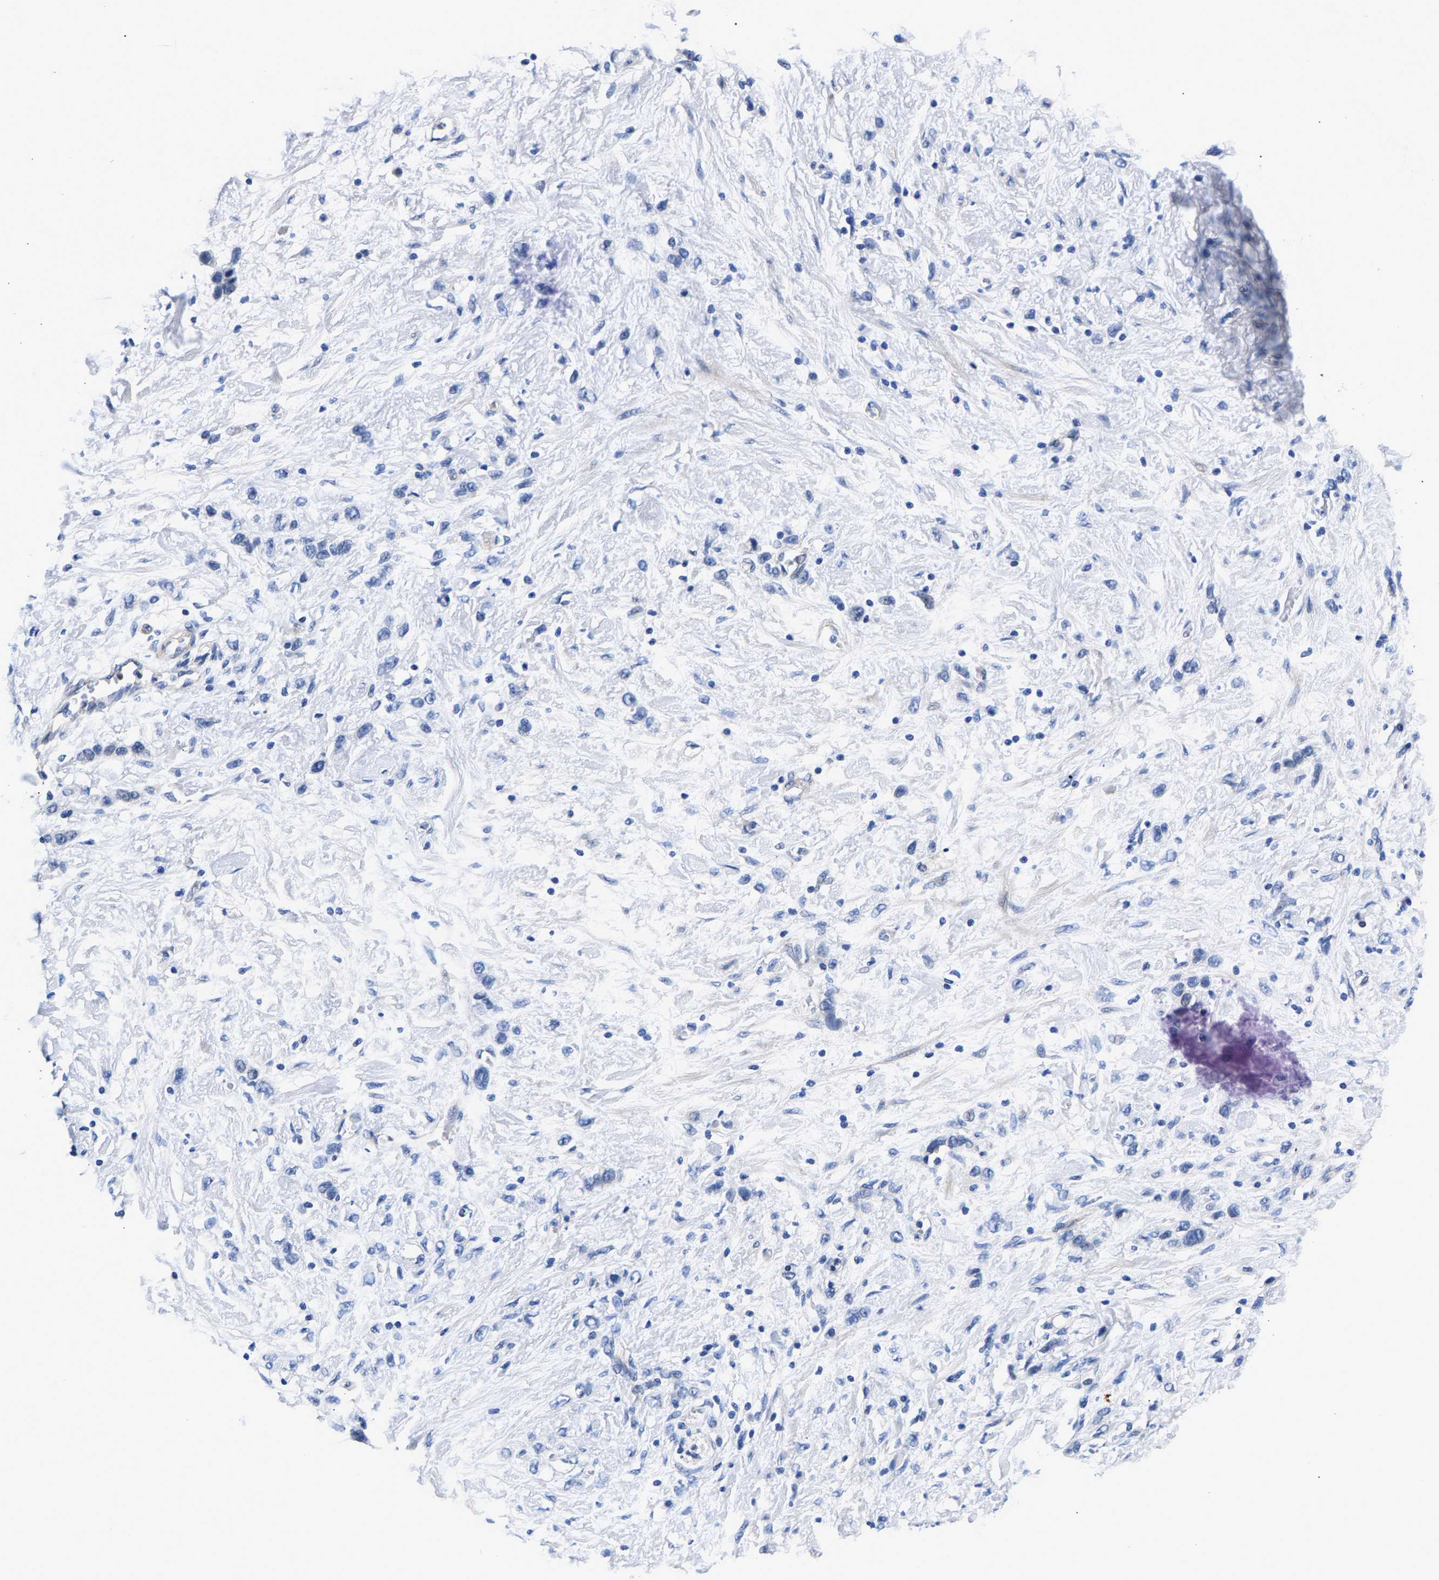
{"staining": {"intensity": "negative", "quantity": "none", "location": "none"}, "tissue": "stomach cancer", "cell_type": "Tumor cells", "image_type": "cancer", "snomed": [{"axis": "morphology", "description": "Adenocarcinoma, NOS"}, {"axis": "morphology", "description": "Adenocarcinoma, High grade"}, {"axis": "topography", "description": "Stomach, upper"}, {"axis": "topography", "description": "Stomach, lower"}], "caption": "A high-resolution histopathology image shows IHC staining of stomach adenocarcinoma, which displays no significant expression in tumor cells.", "gene": "P2RY4", "patient": {"sex": "female", "age": 65}}